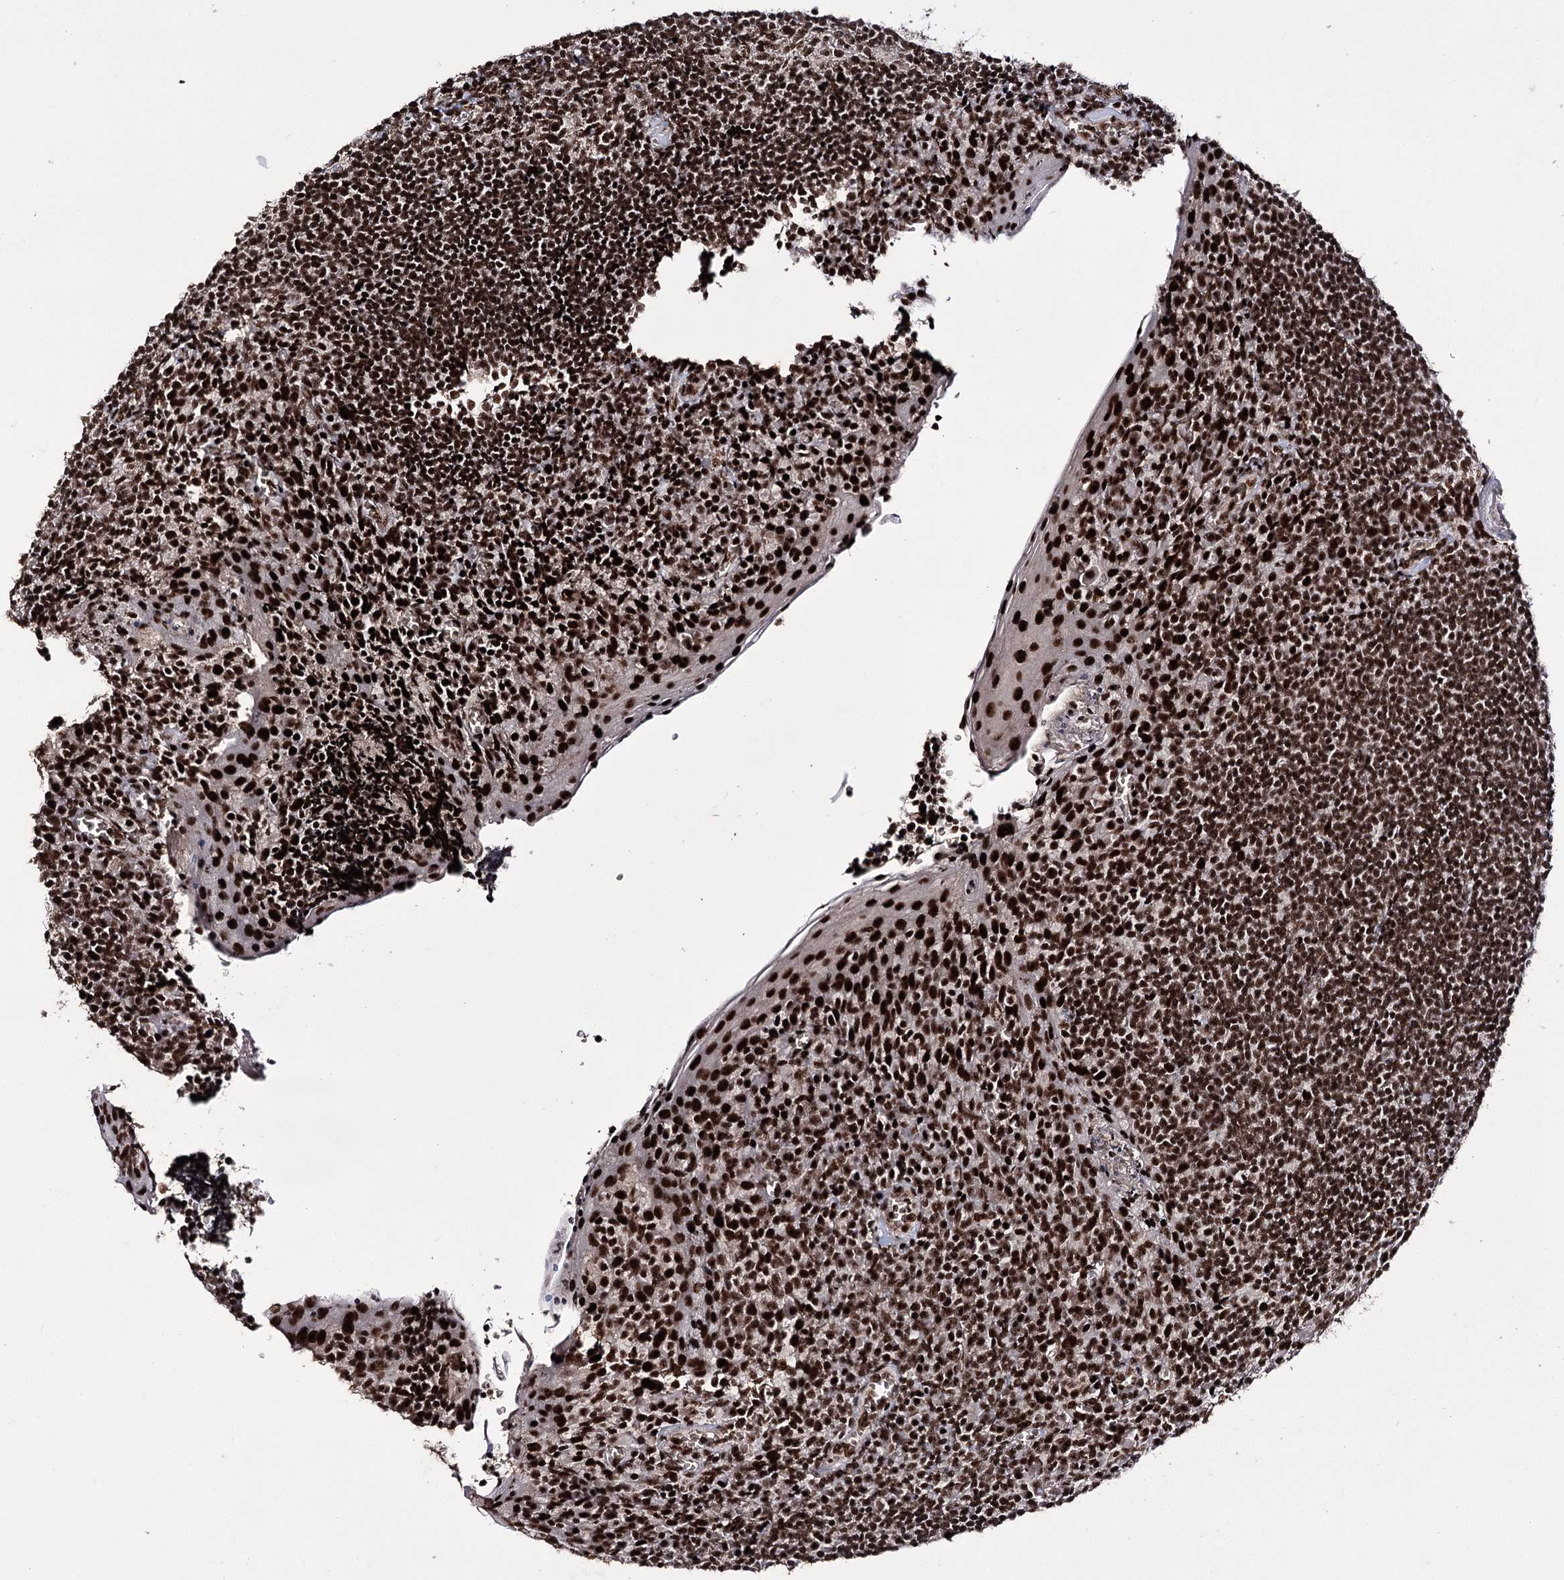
{"staining": {"intensity": "moderate", "quantity": ">75%", "location": "nuclear"}, "tissue": "tonsil", "cell_type": "Germinal center cells", "image_type": "normal", "snomed": [{"axis": "morphology", "description": "Normal tissue, NOS"}, {"axis": "topography", "description": "Tonsil"}], "caption": "Protein expression analysis of normal human tonsil reveals moderate nuclear positivity in about >75% of germinal center cells. The protein of interest is stained brown, and the nuclei are stained in blue (DAB (3,3'-diaminobenzidine) IHC with brightfield microscopy, high magnification).", "gene": "PRPF40A", "patient": {"sex": "male", "age": 27}}